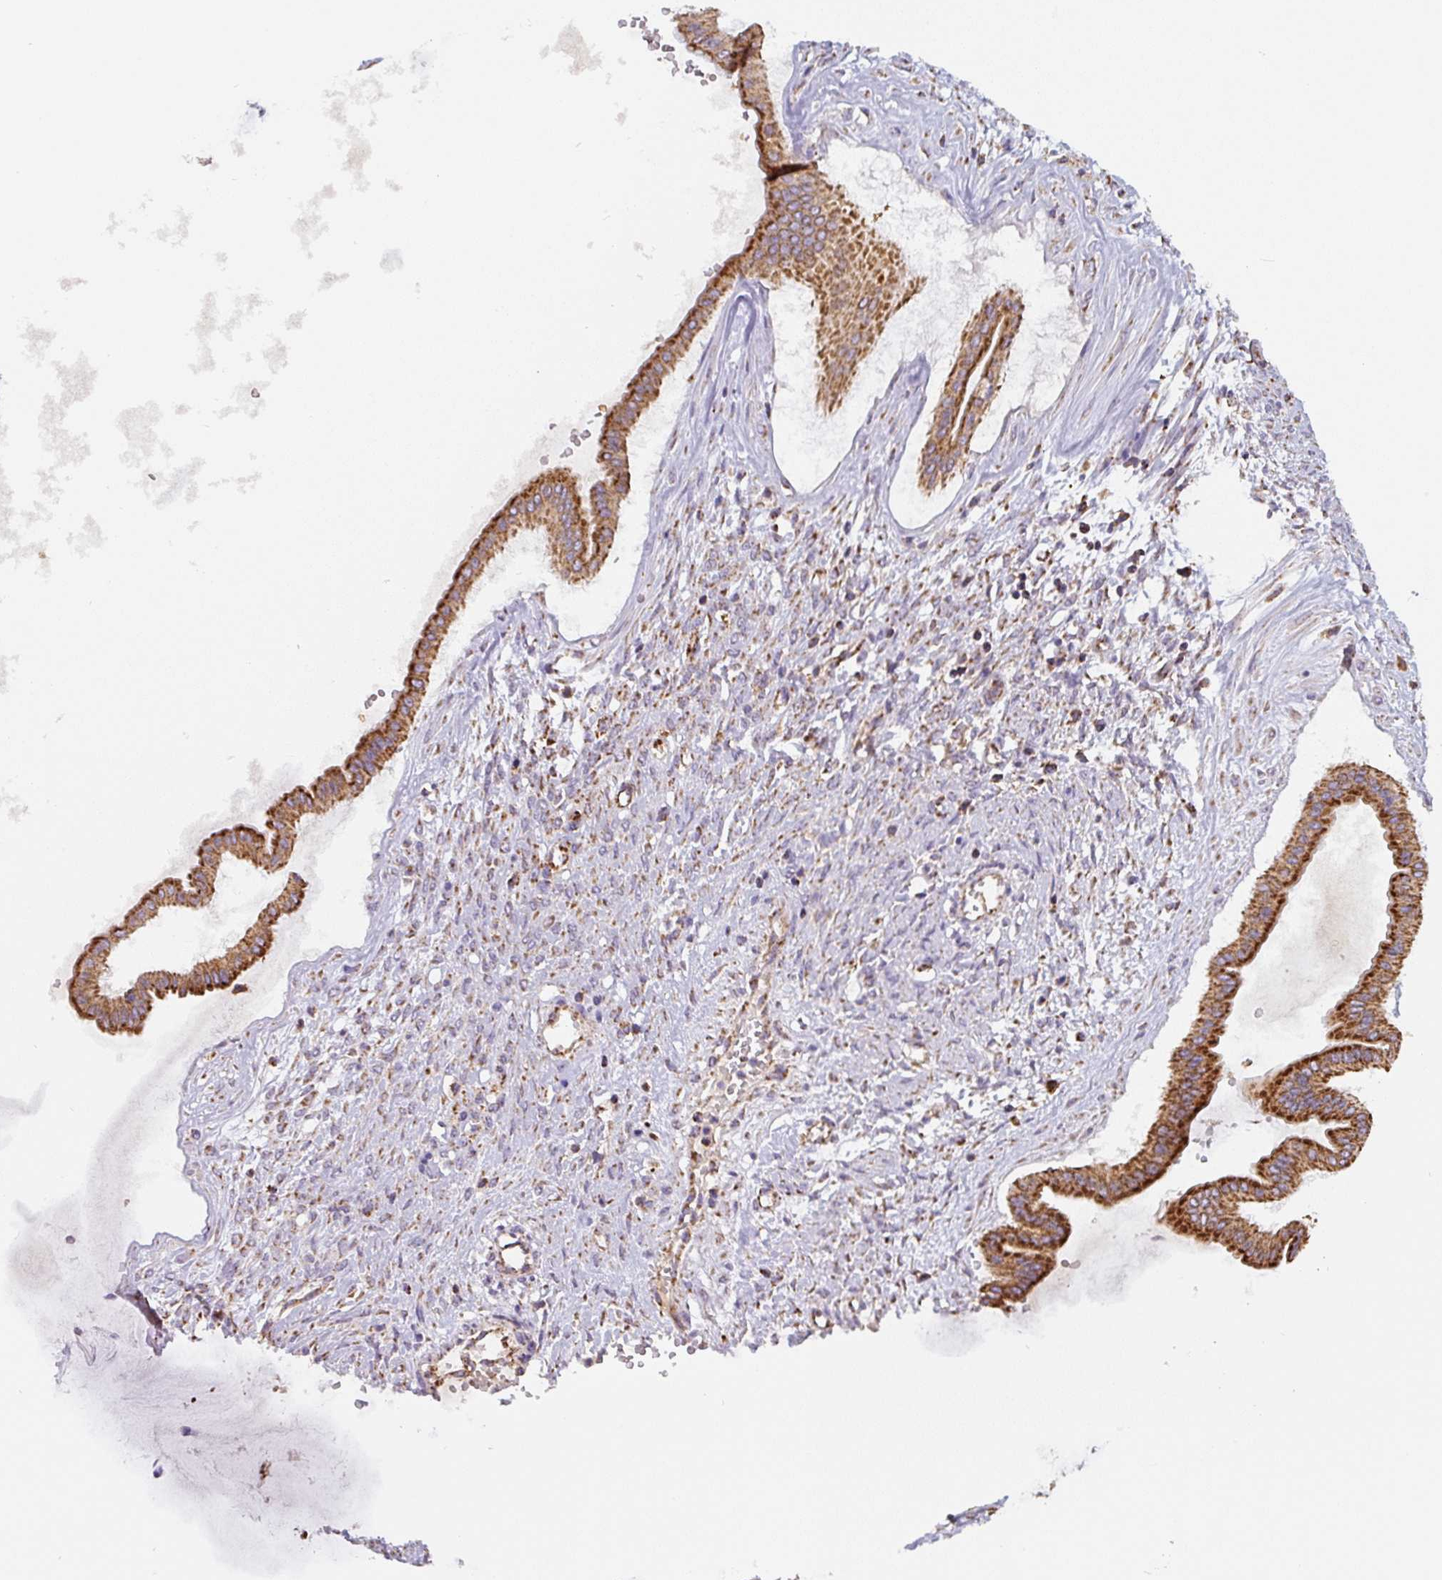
{"staining": {"intensity": "strong", "quantity": ">75%", "location": "cytoplasmic/membranous"}, "tissue": "ovarian cancer", "cell_type": "Tumor cells", "image_type": "cancer", "snomed": [{"axis": "morphology", "description": "Cystadenocarcinoma, mucinous, NOS"}, {"axis": "topography", "description": "Ovary"}], "caption": "Protein staining reveals strong cytoplasmic/membranous positivity in approximately >75% of tumor cells in ovarian cancer.", "gene": "MT-CO2", "patient": {"sex": "female", "age": 73}}